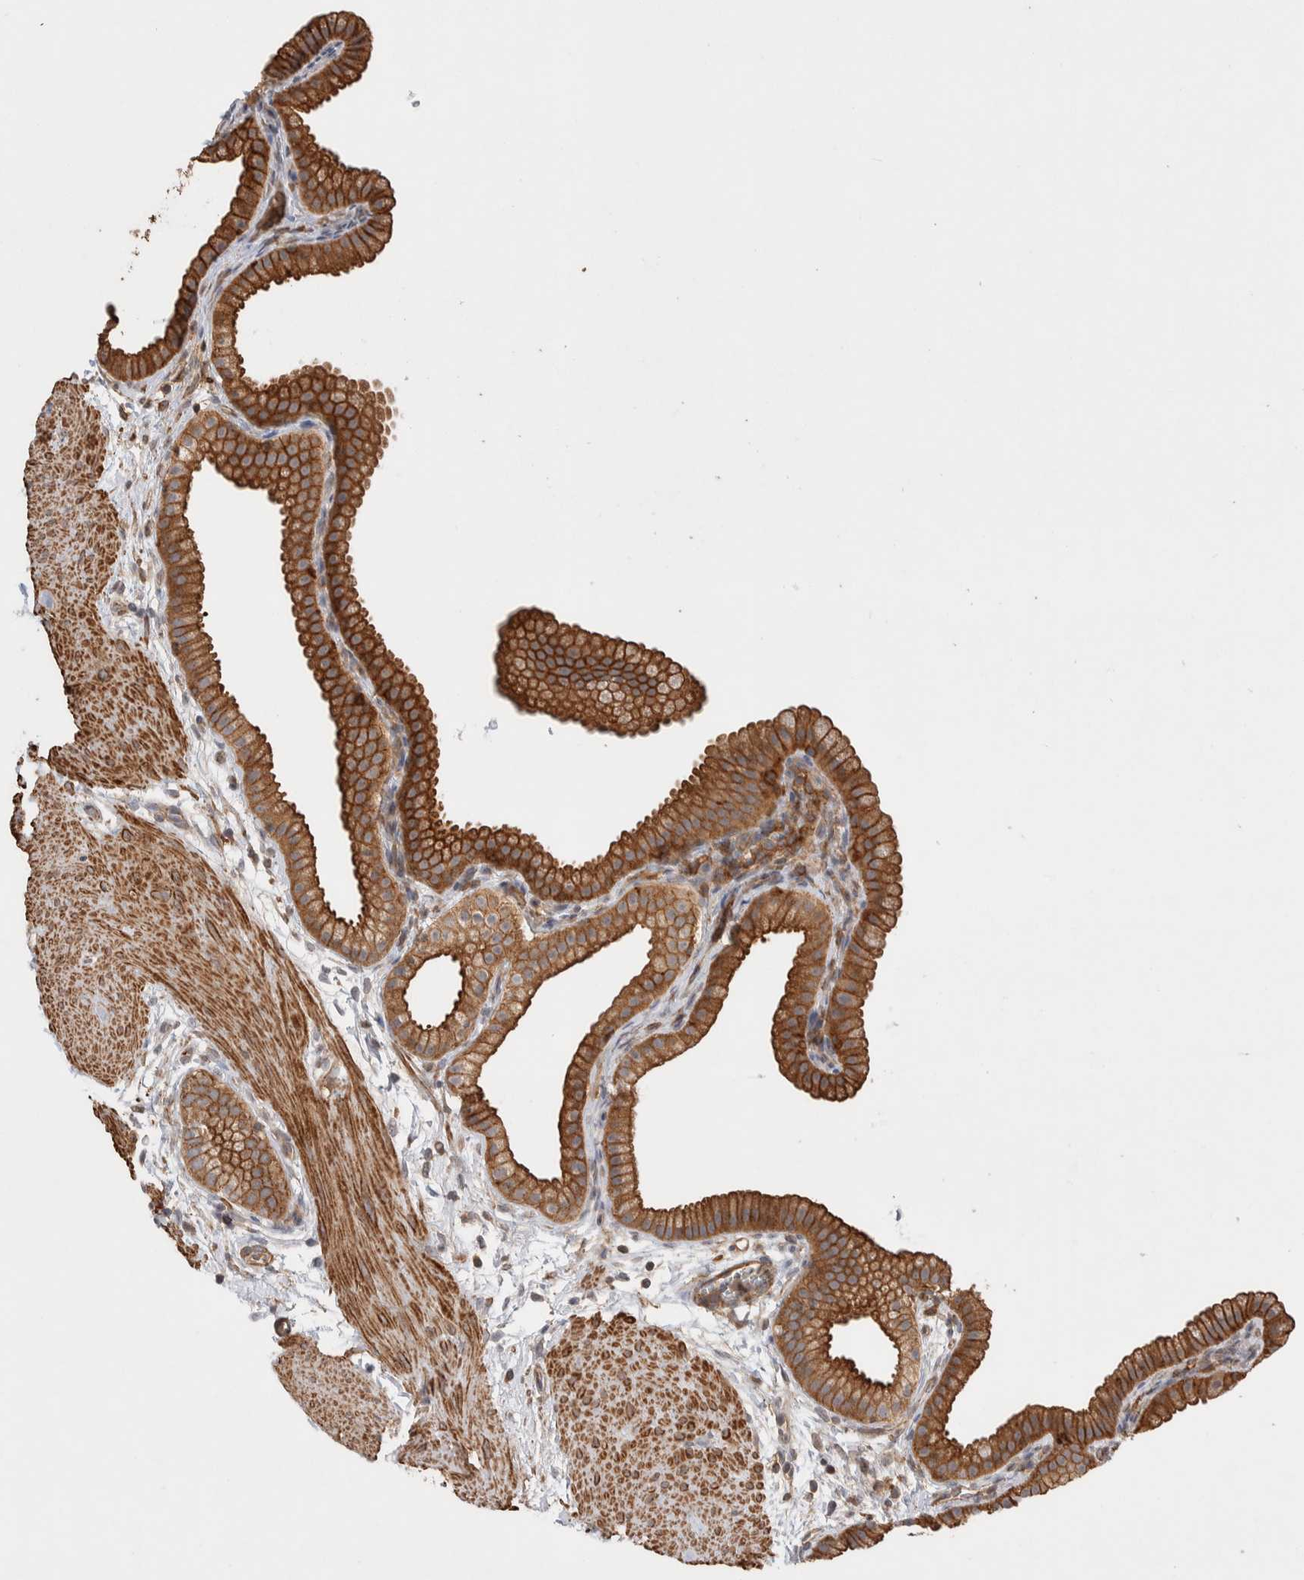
{"staining": {"intensity": "strong", "quantity": ">75%", "location": "cytoplasmic/membranous"}, "tissue": "gallbladder", "cell_type": "Glandular cells", "image_type": "normal", "snomed": [{"axis": "morphology", "description": "Normal tissue, NOS"}, {"axis": "topography", "description": "Gallbladder"}], "caption": "This micrograph exhibits immunohistochemistry staining of normal human gallbladder, with high strong cytoplasmic/membranous positivity in approximately >75% of glandular cells.", "gene": "ZNF704", "patient": {"sex": "female", "age": 64}}